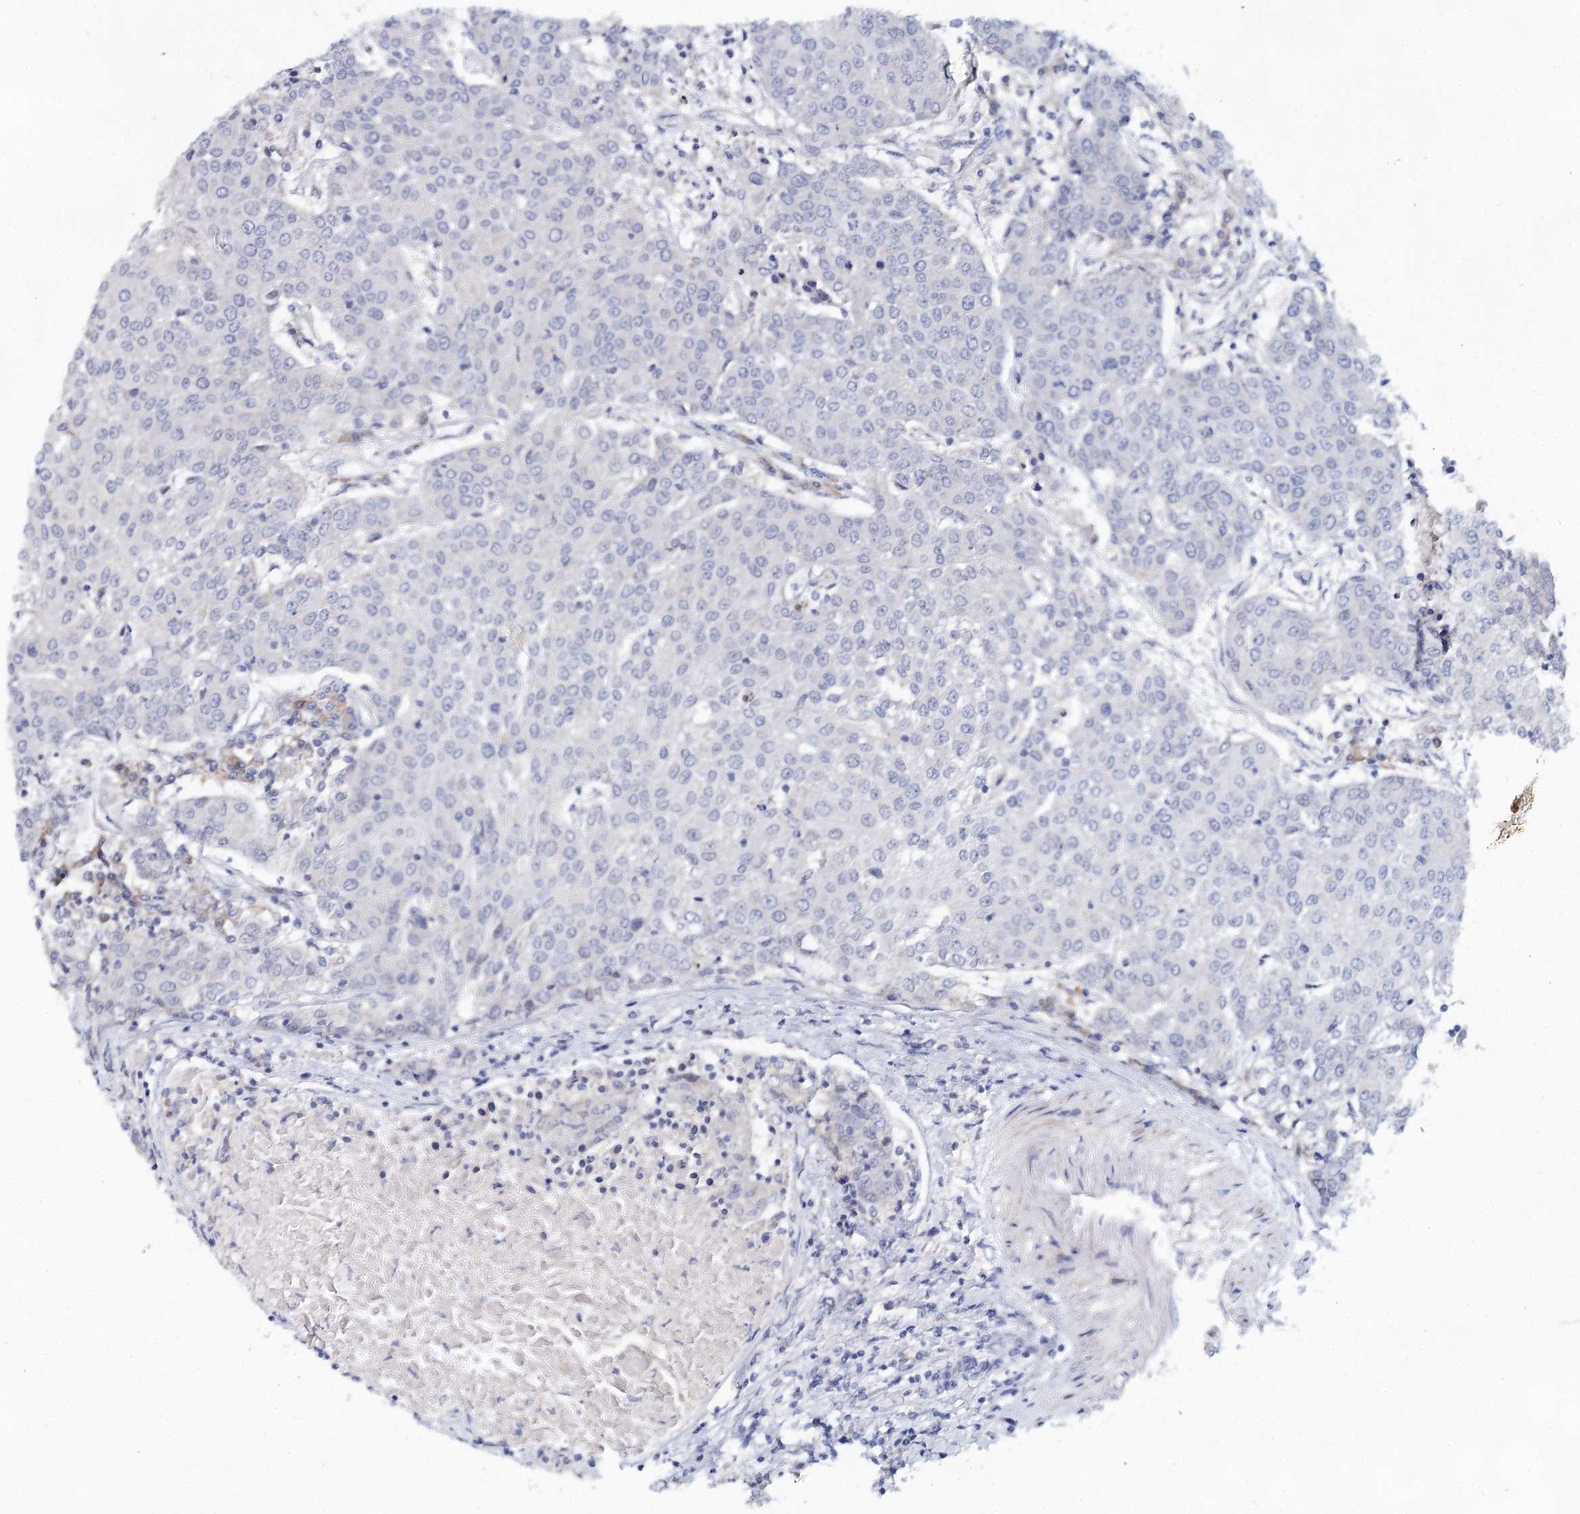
{"staining": {"intensity": "negative", "quantity": "none", "location": "none"}, "tissue": "urothelial cancer", "cell_type": "Tumor cells", "image_type": "cancer", "snomed": [{"axis": "morphology", "description": "Urothelial carcinoma, High grade"}, {"axis": "topography", "description": "Urinary bladder"}], "caption": "IHC of human high-grade urothelial carcinoma demonstrates no positivity in tumor cells.", "gene": "BLTP1", "patient": {"sex": "female", "age": 85}}